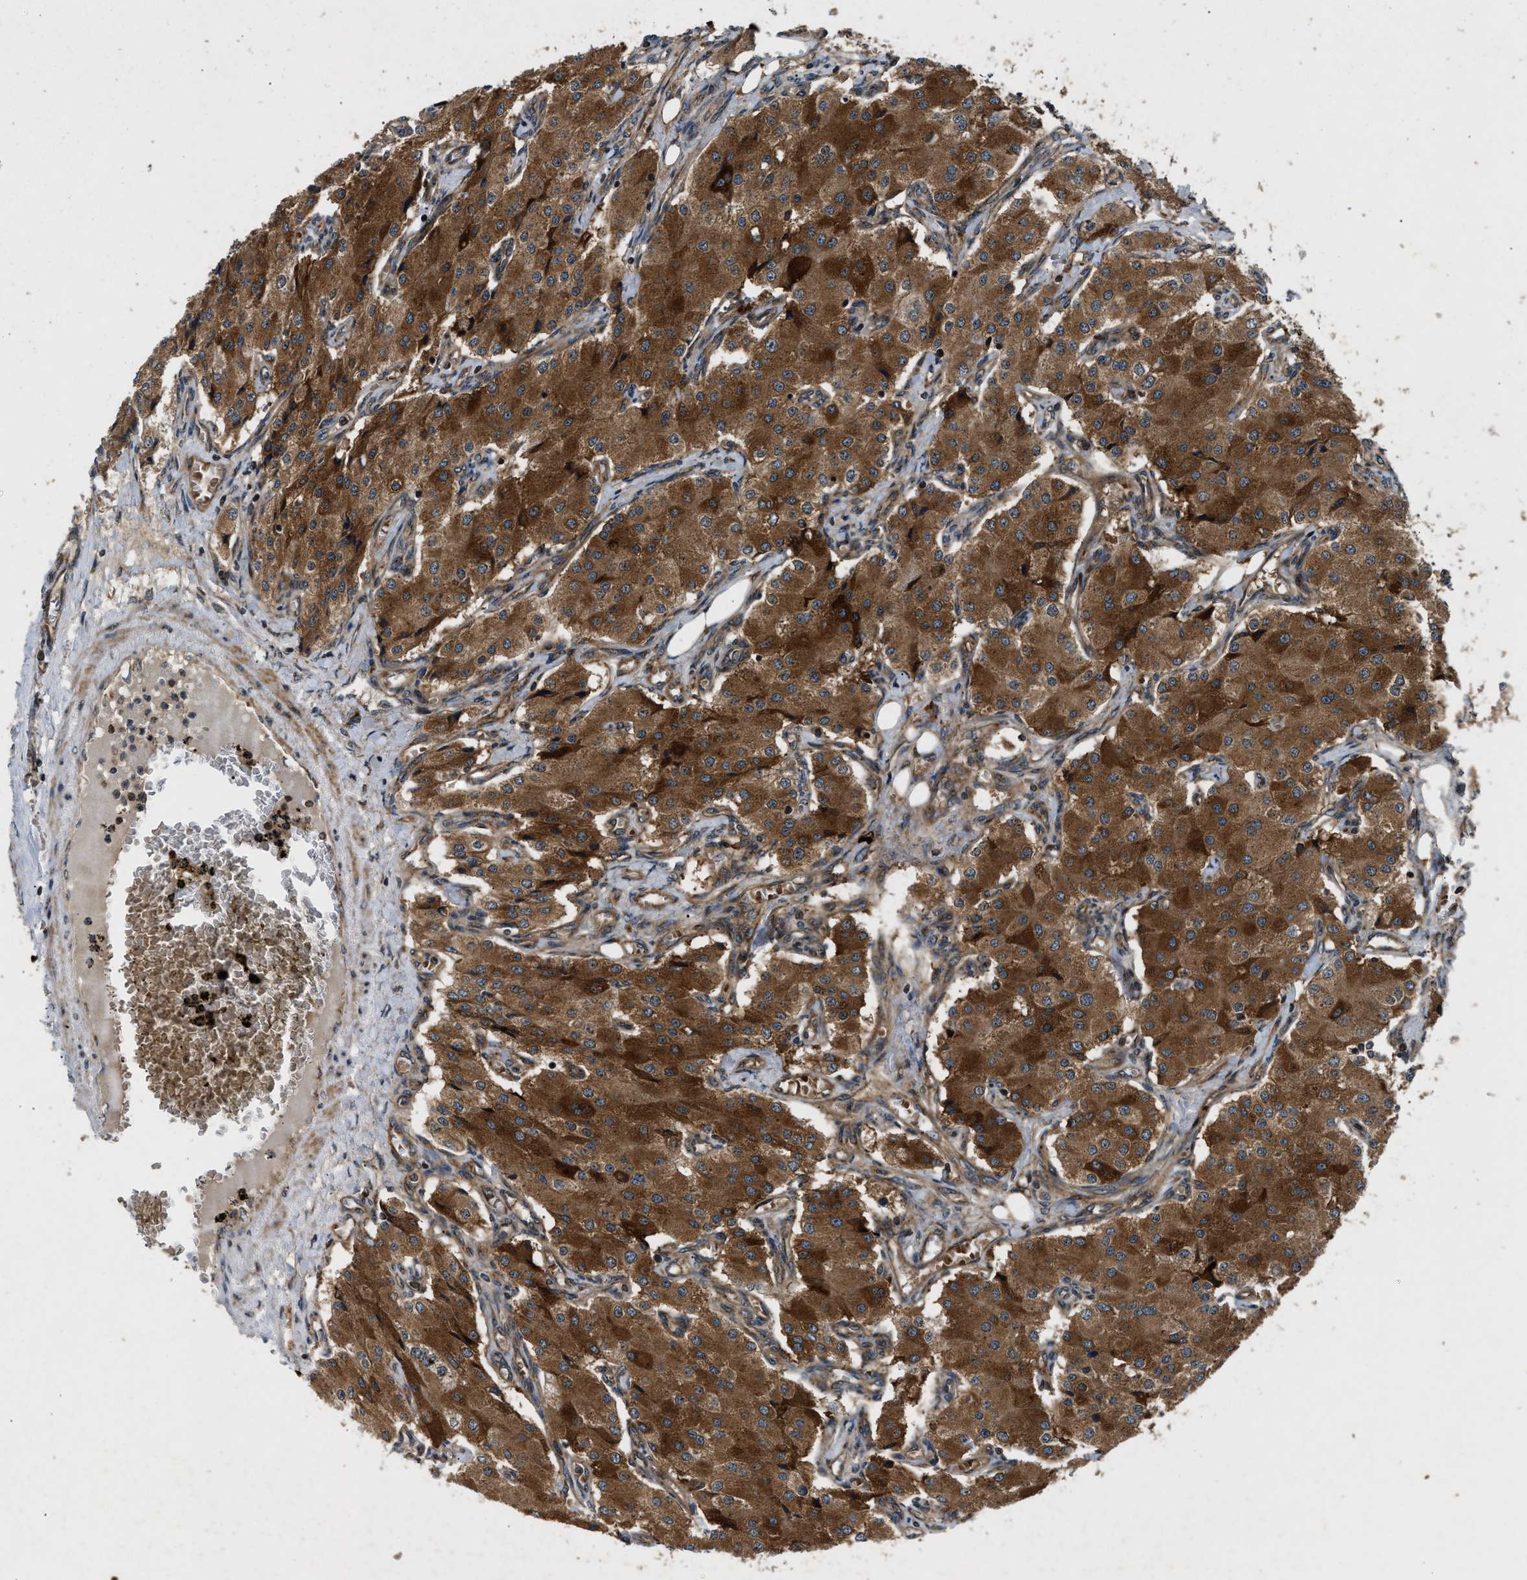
{"staining": {"intensity": "strong", "quantity": ">75%", "location": "cytoplasmic/membranous"}, "tissue": "carcinoid", "cell_type": "Tumor cells", "image_type": "cancer", "snomed": [{"axis": "morphology", "description": "Carcinoid, malignant, NOS"}, {"axis": "topography", "description": "Colon"}], "caption": "A brown stain highlights strong cytoplasmic/membranous staining of a protein in human malignant carcinoid tumor cells.", "gene": "PNPLA8", "patient": {"sex": "female", "age": 52}}